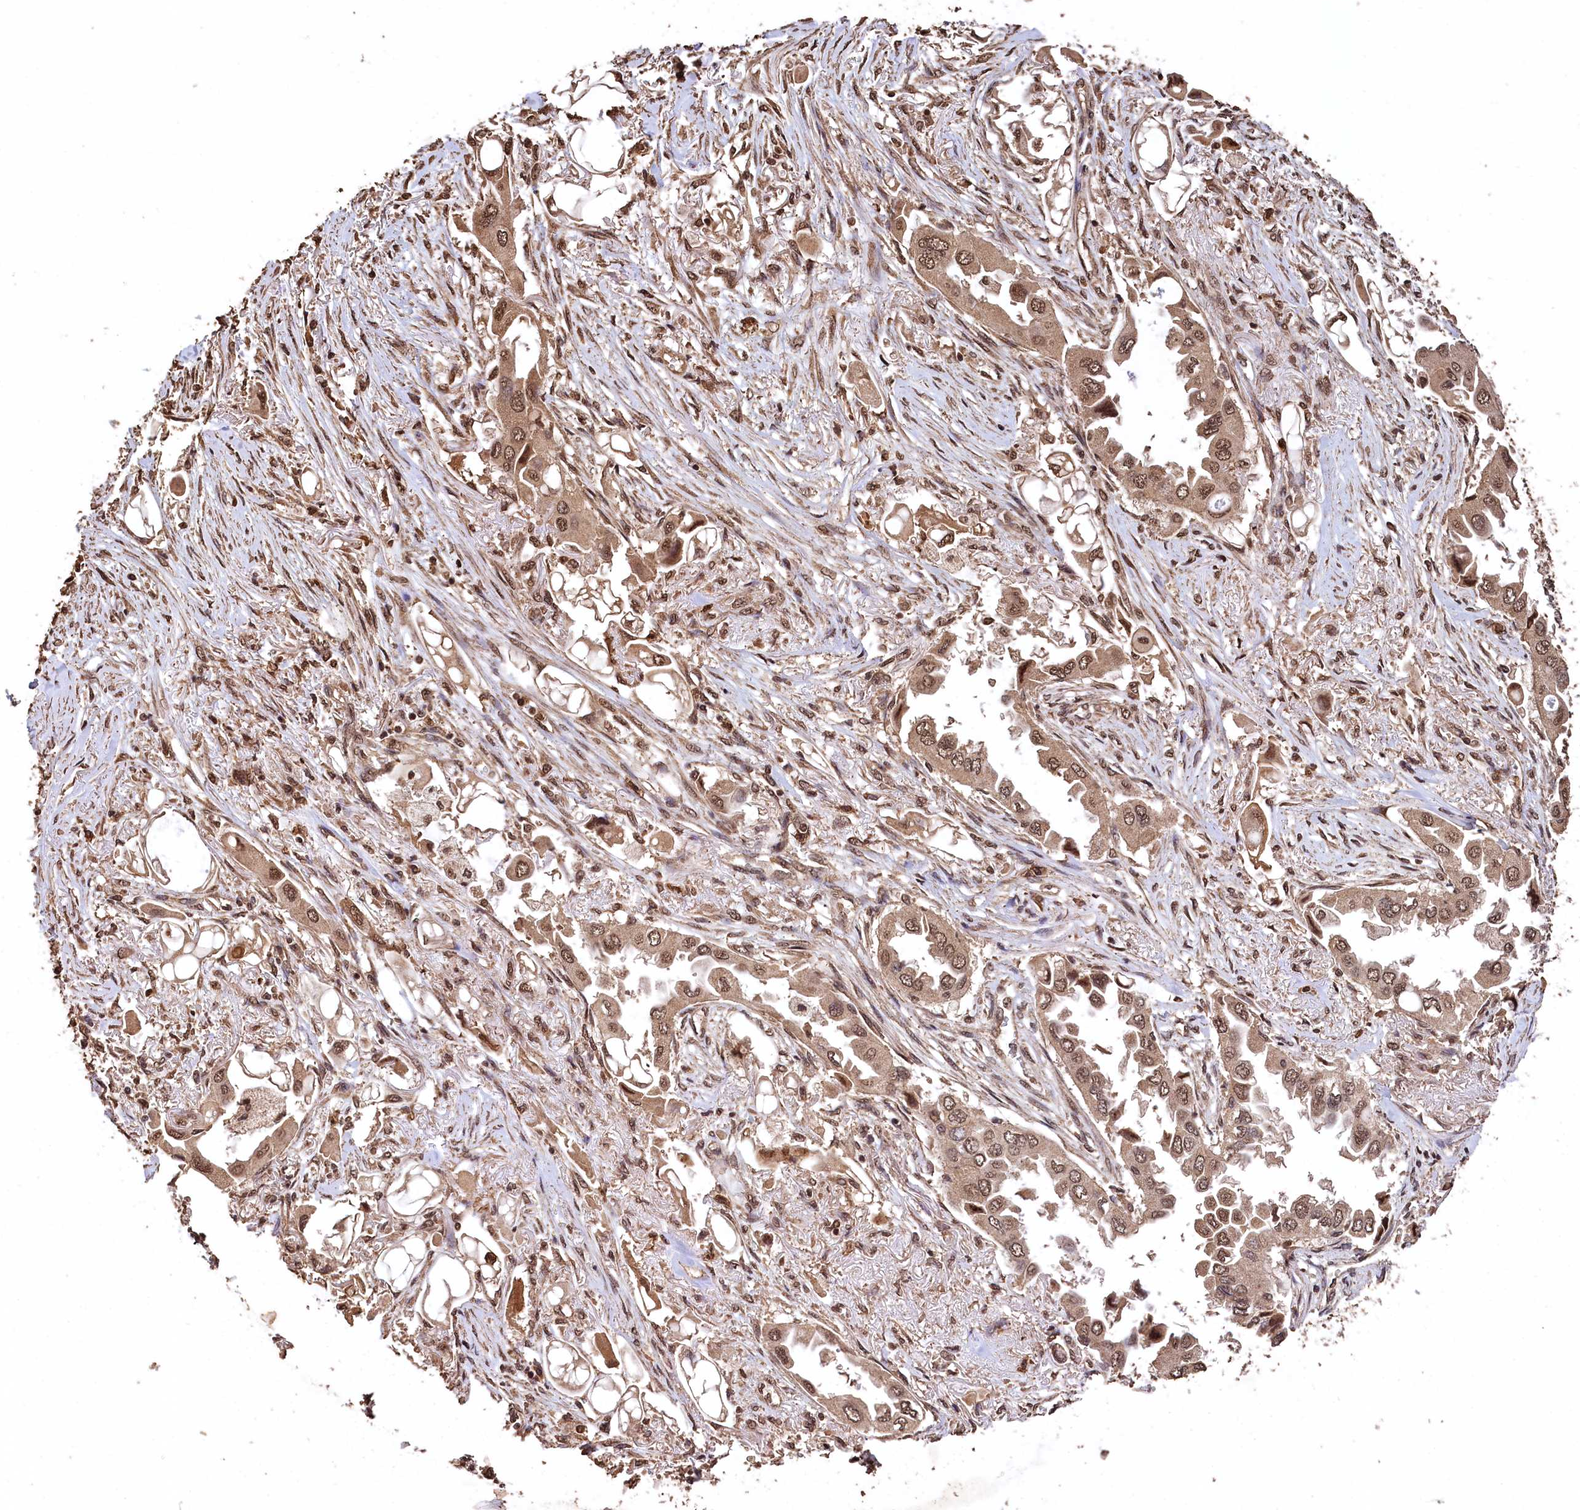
{"staining": {"intensity": "moderate", "quantity": ">75%", "location": "cytoplasmic/membranous,nuclear"}, "tissue": "lung cancer", "cell_type": "Tumor cells", "image_type": "cancer", "snomed": [{"axis": "morphology", "description": "Adenocarcinoma, NOS"}, {"axis": "topography", "description": "Lung"}], "caption": "Tumor cells exhibit moderate cytoplasmic/membranous and nuclear positivity in about >75% of cells in lung adenocarcinoma.", "gene": "CEP57L1", "patient": {"sex": "female", "age": 76}}